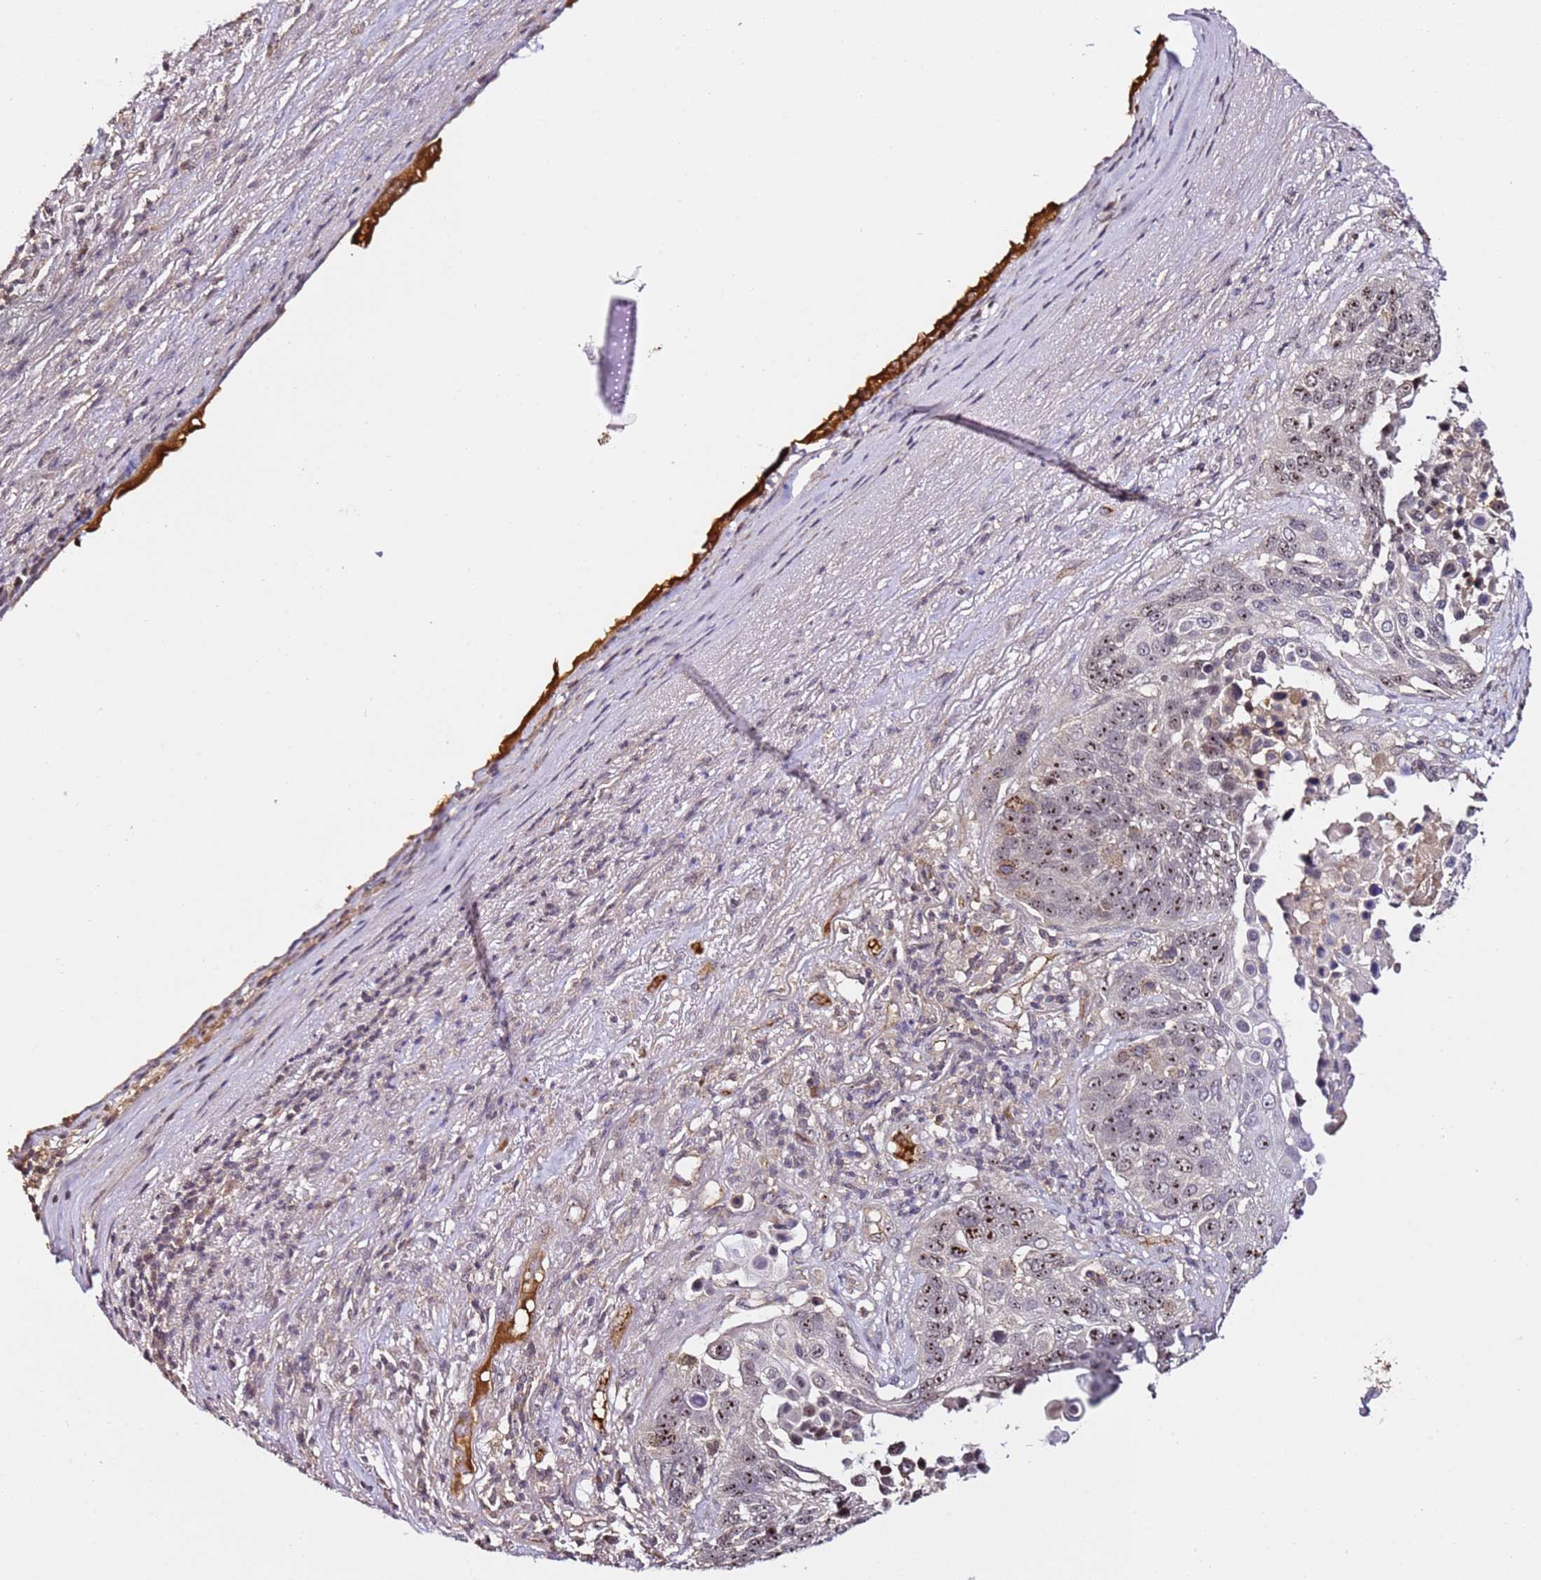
{"staining": {"intensity": "moderate", "quantity": ">75%", "location": "nuclear"}, "tissue": "lung cancer", "cell_type": "Tumor cells", "image_type": "cancer", "snomed": [{"axis": "morphology", "description": "Normal tissue, NOS"}, {"axis": "morphology", "description": "Squamous cell carcinoma, NOS"}, {"axis": "topography", "description": "Lymph node"}, {"axis": "topography", "description": "Lung"}], "caption": "Protein expression analysis of human lung cancer (squamous cell carcinoma) reveals moderate nuclear expression in about >75% of tumor cells.", "gene": "DDX27", "patient": {"sex": "male", "age": 66}}